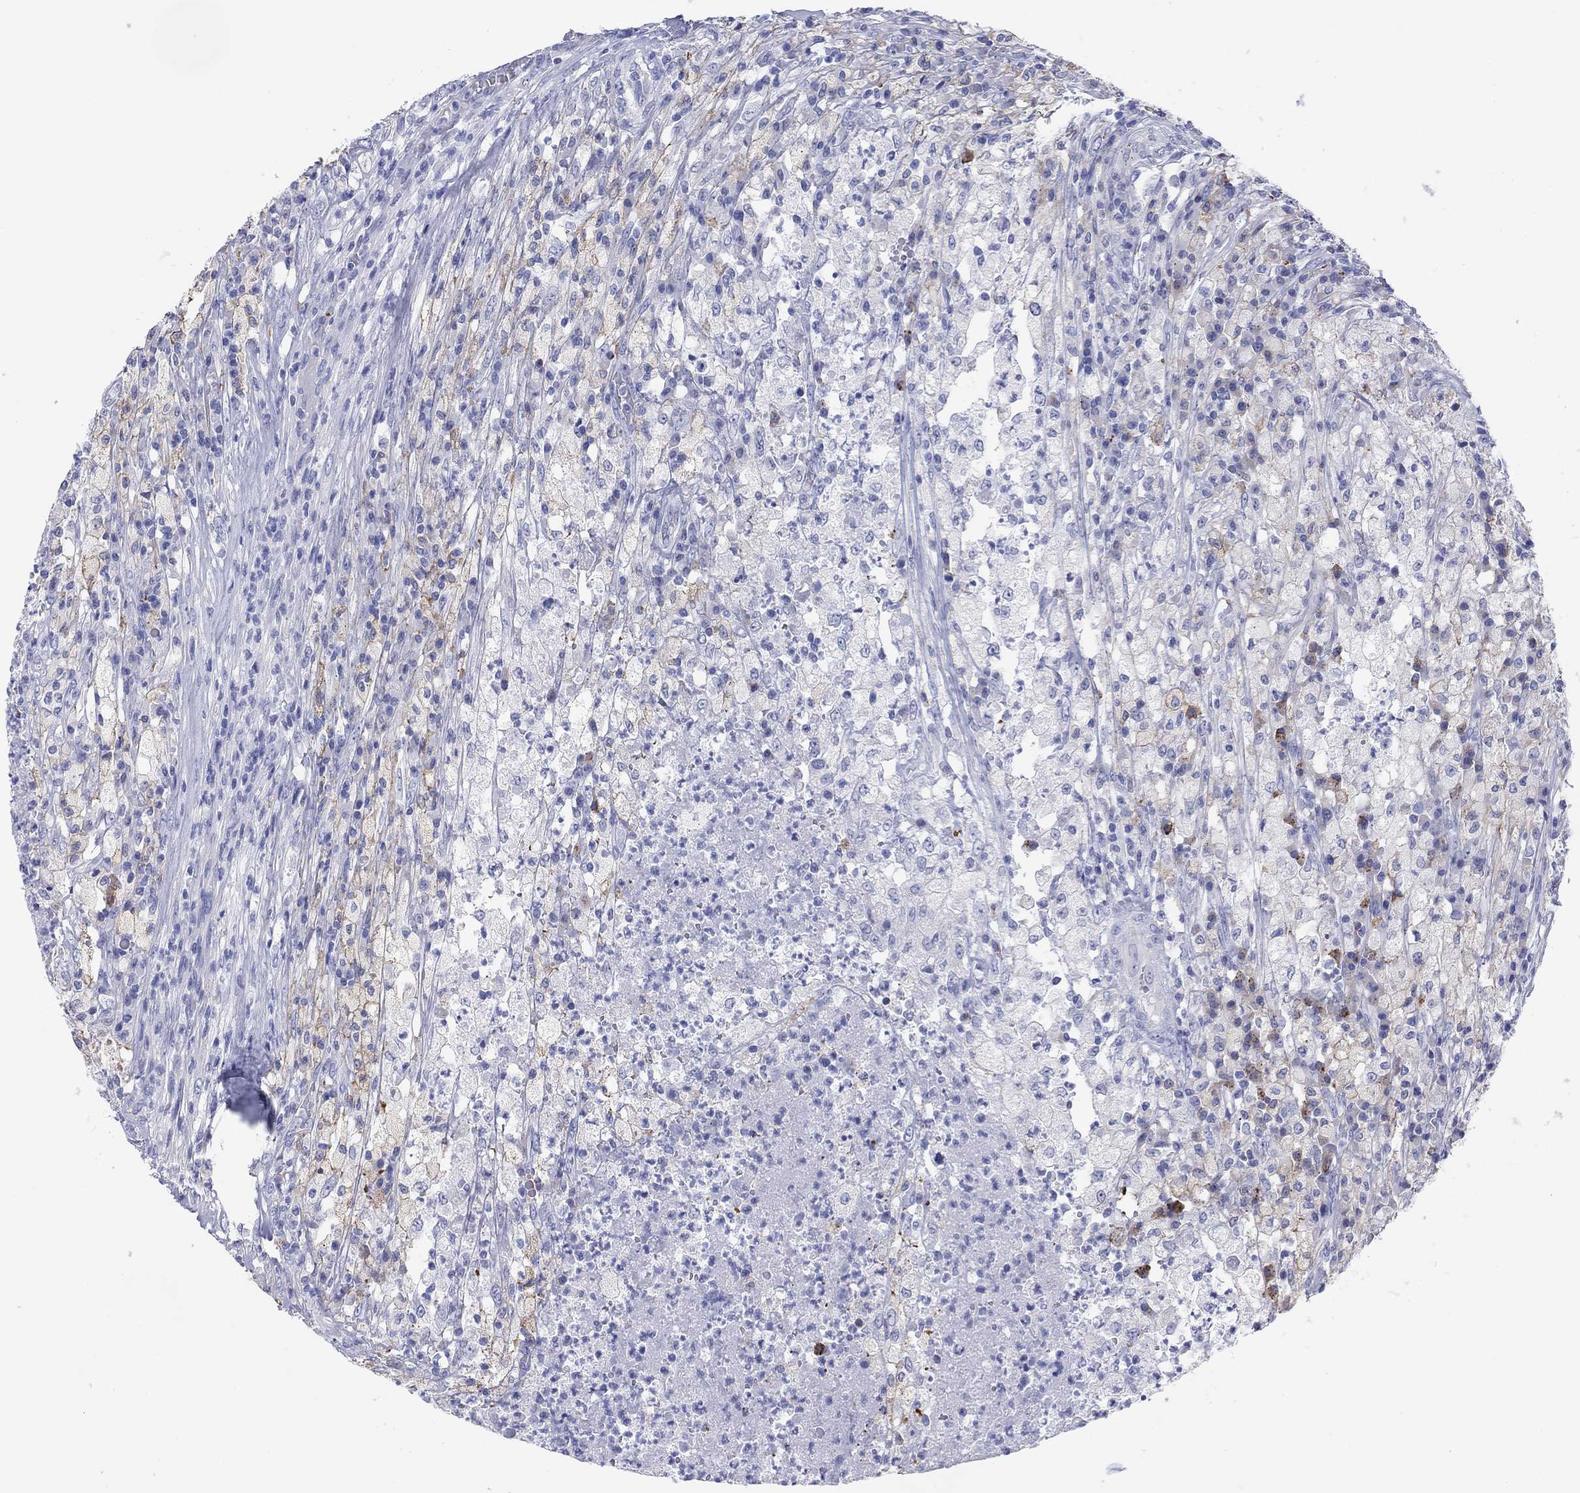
{"staining": {"intensity": "weak", "quantity": "<25%", "location": "cytoplasmic/membranous"}, "tissue": "testis cancer", "cell_type": "Tumor cells", "image_type": "cancer", "snomed": [{"axis": "morphology", "description": "Necrosis, NOS"}, {"axis": "morphology", "description": "Carcinoma, Embryonal, NOS"}, {"axis": "topography", "description": "Testis"}], "caption": "Micrograph shows no protein staining in tumor cells of embryonal carcinoma (testis) tissue.", "gene": "ATP1B1", "patient": {"sex": "male", "age": 19}}